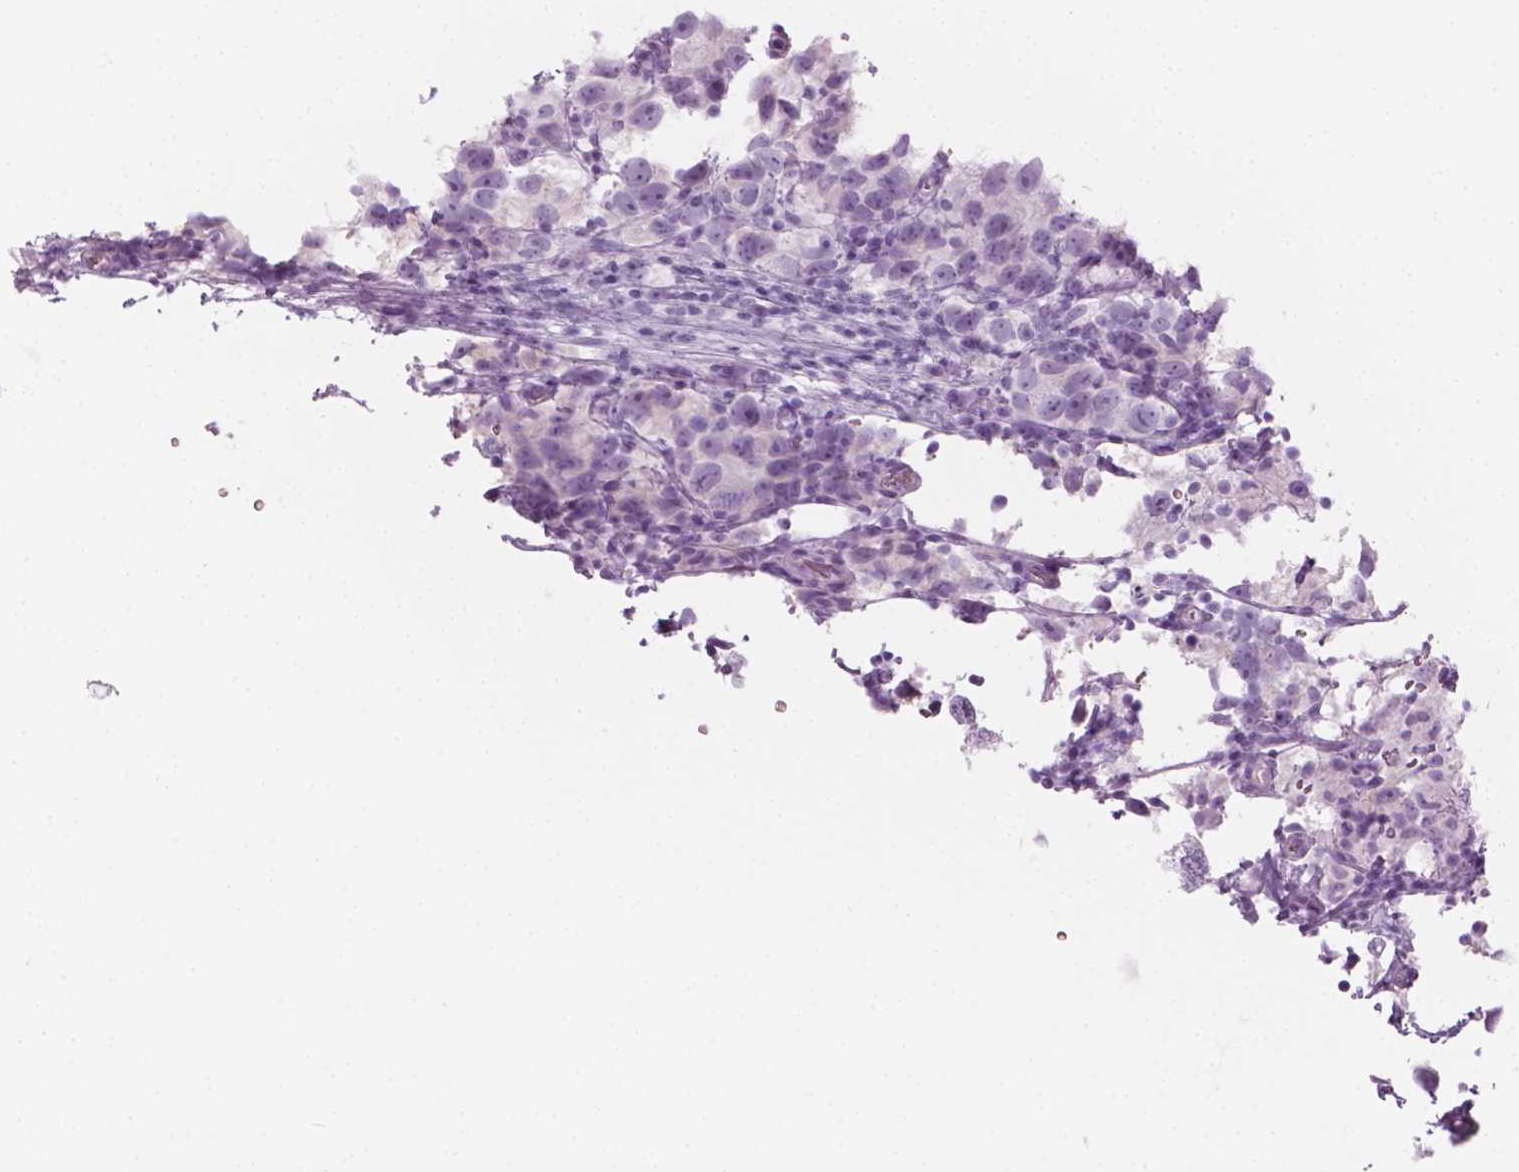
{"staining": {"intensity": "negative", "quantity": "none", "location": "none"}, "tissue": "testis cancer", "cell_type": "Tumor cells", "image_type": "cancer", "snomed": [{"axis": "morphology", "description": "Seminoma, NOS"}, {"axis": "topography", "description": "Testis"}], "caption": "IHC image of neoplastic tissue: testis cancer stained with DAB displays no significant protein staining in tumor cells.", "gene": "SCG3", "patient": {"sex": "male", "age": 26}}